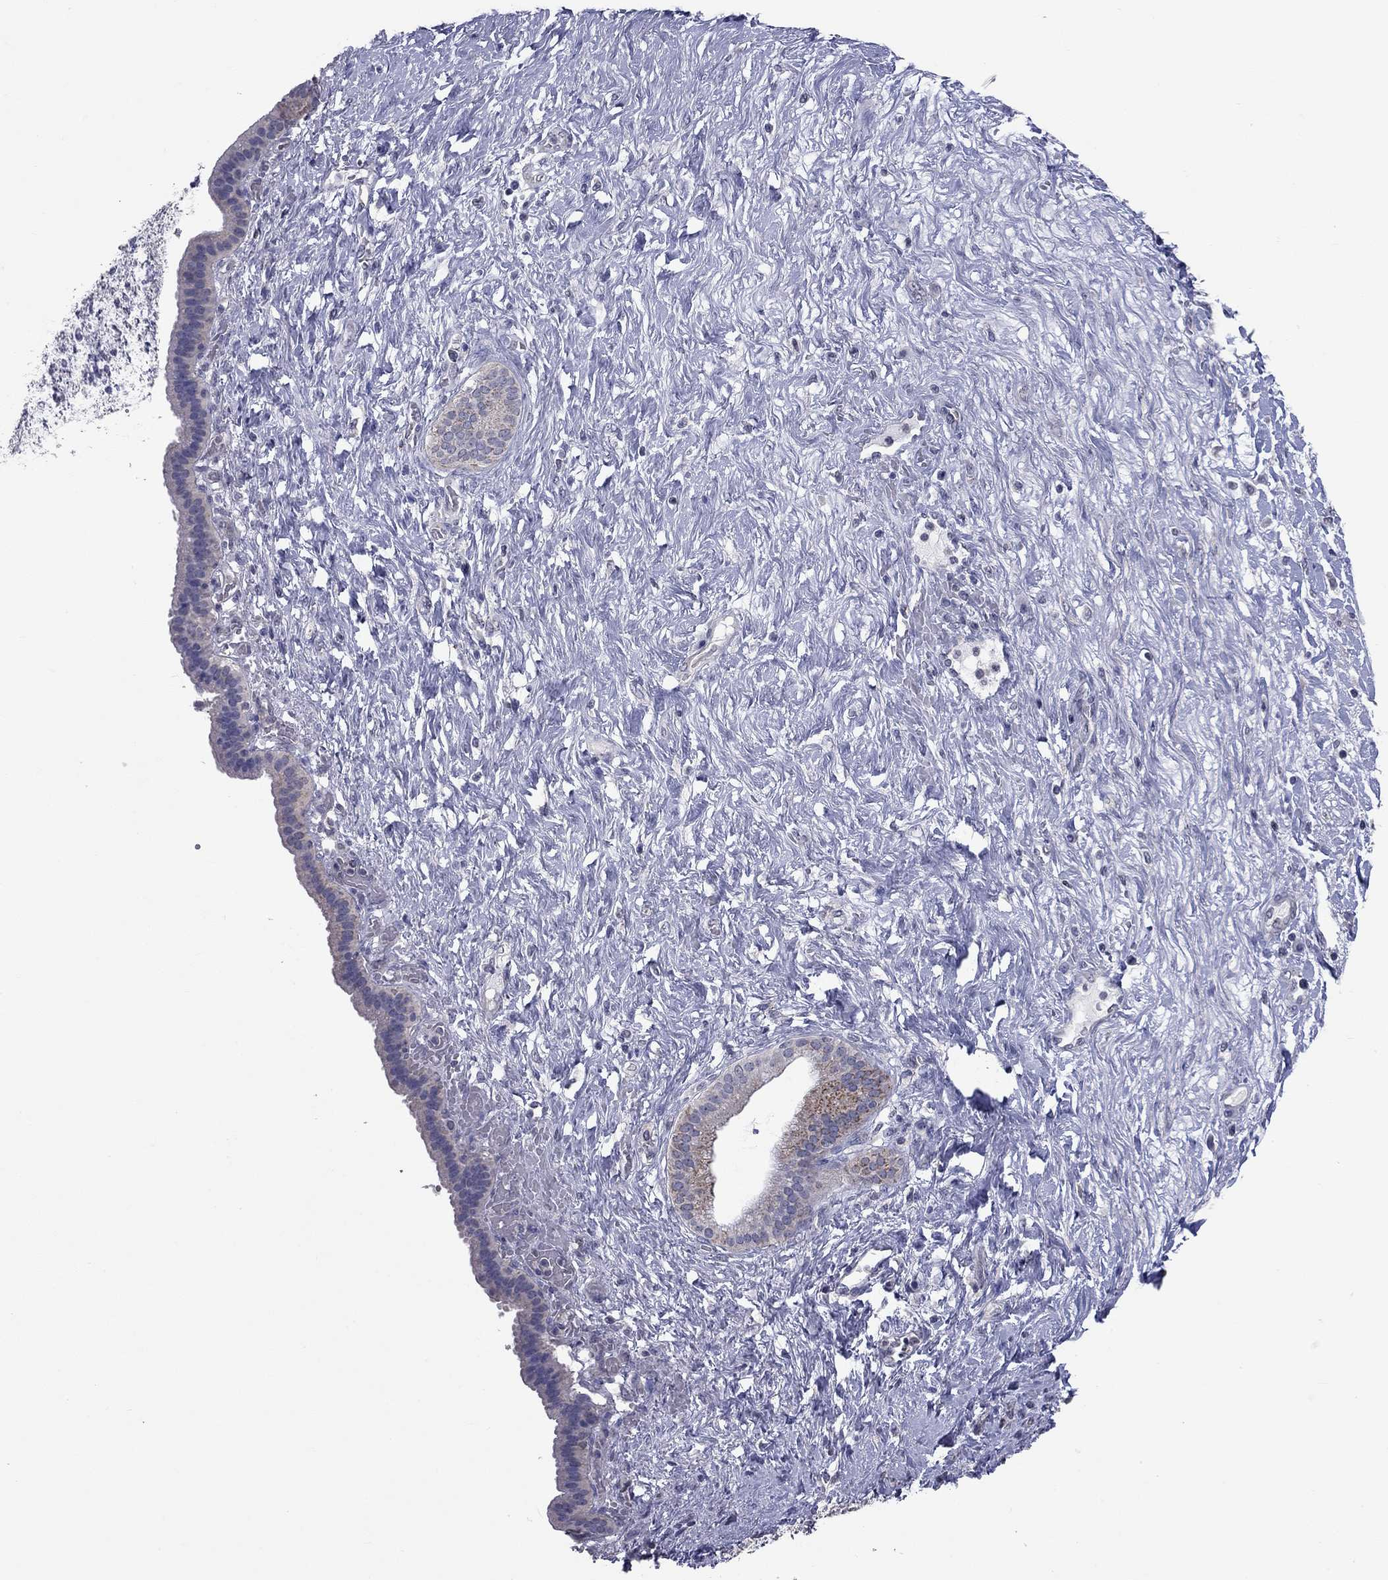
{"staining": {"intensity": "negative", "quantity": "none", "location": "none"}, "tissue": "pancreatic cancer", "cell_type": "Tumor cells", "image_type": "cancer", "snomed": [{"axis": "morphology", "description": "Adenocarcinoma, NOS"}, {"axis": "topography", "description": "Pancreas"}], "caption": "The micrograph exhibits no staining of tumor cells in adenocarcinoma (pancreatic).", "gene": "SHOC2", "patient": {"sex": "male", "age": 44}}